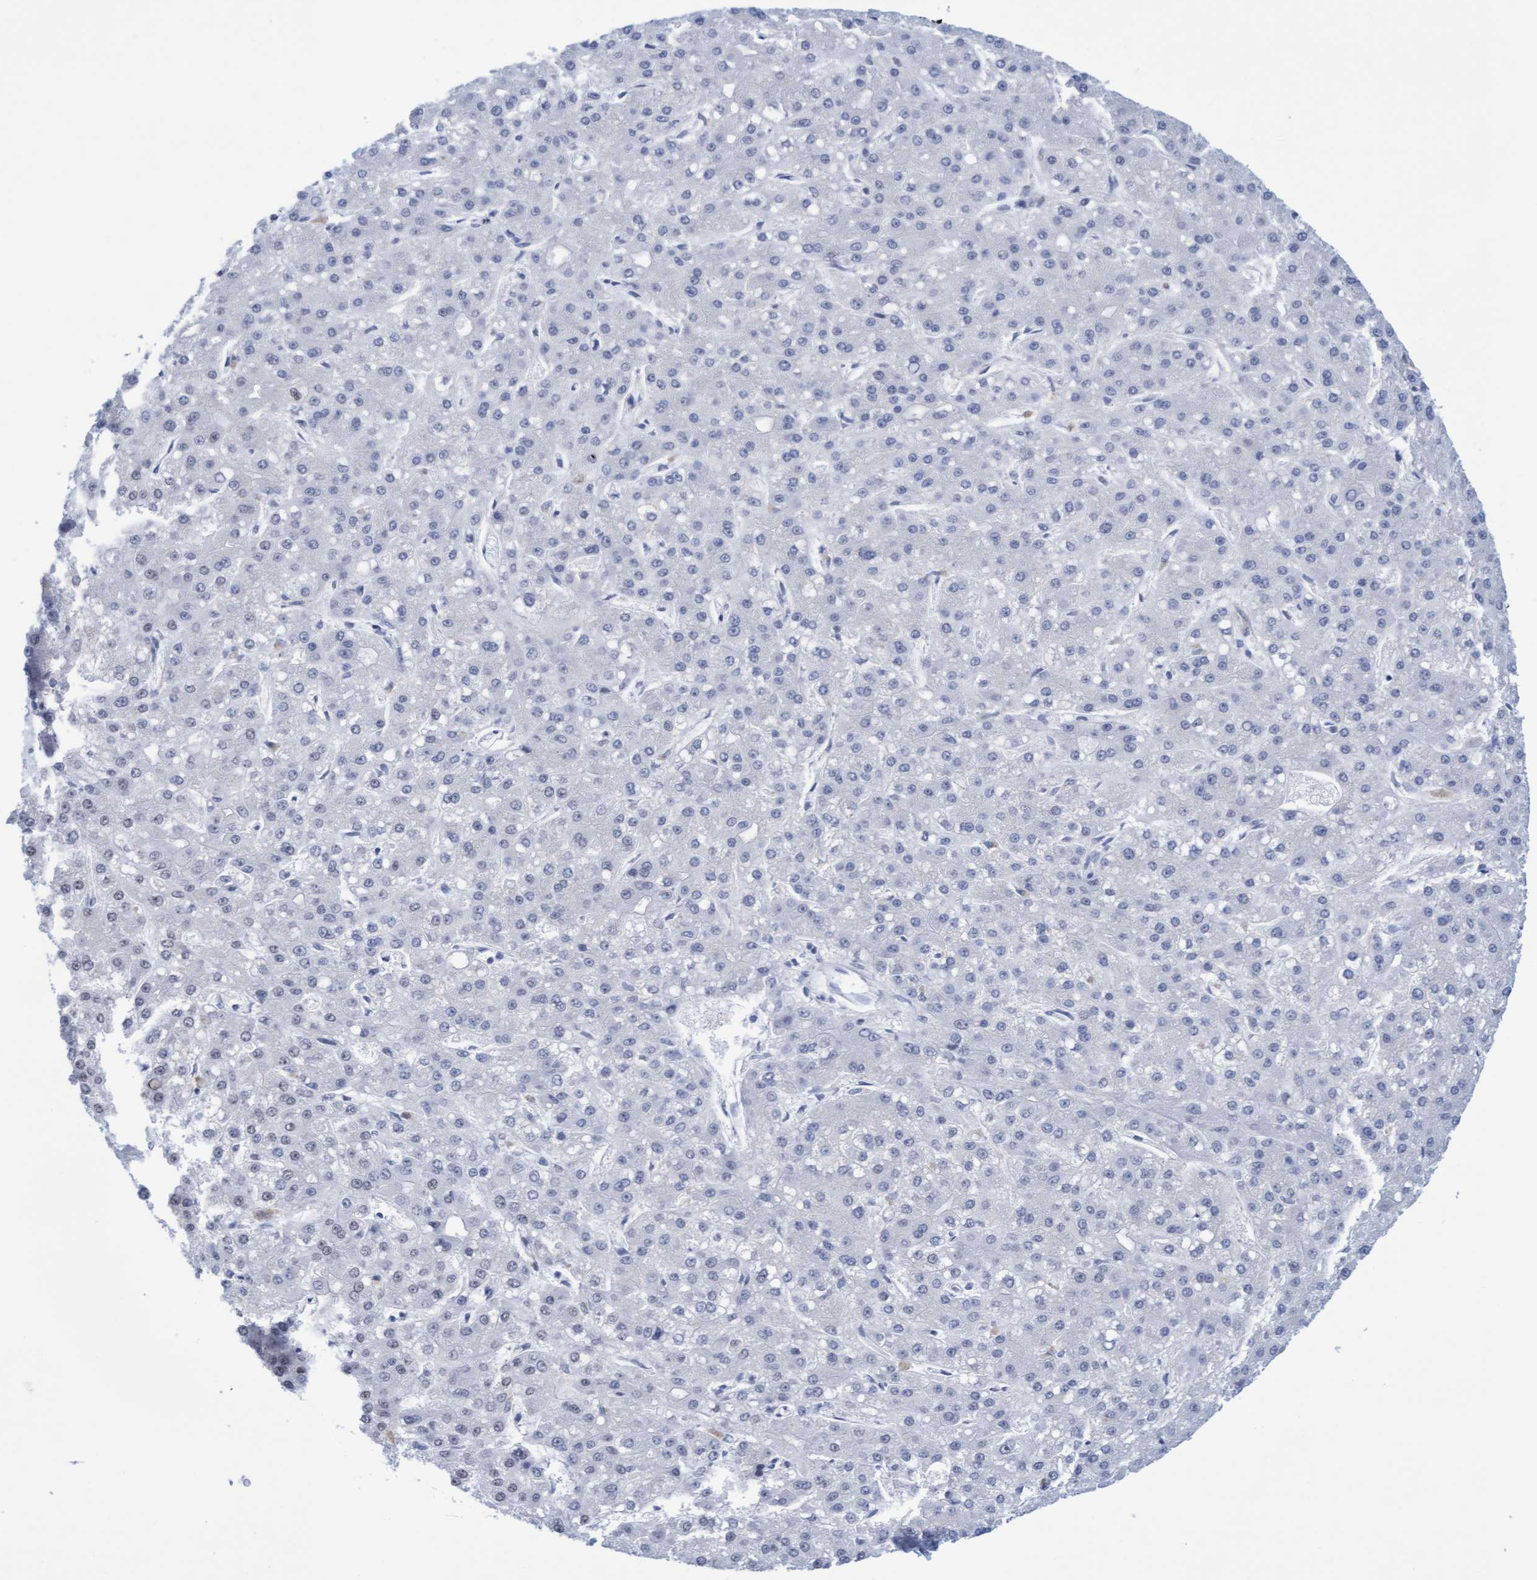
{"staining": {"intensity": "weak", "quantity": "<25%", "location": "nuclear"}, "tissue": "liver cancer", "cell_type": "Tumor cells", "image_type": "cancer", "snomed": [{"axis": "morphology", "description": "Carcinoma, Hepatocellular, NOS"}, {"axis": "topography", "description": "Liver"}], "caption": "The histopathology image exhibits no staining of tumor cells in liver hepatocellular carcinoma.", "gene": "GLRX2", "patient": {"sex": "male", "age": 67}}